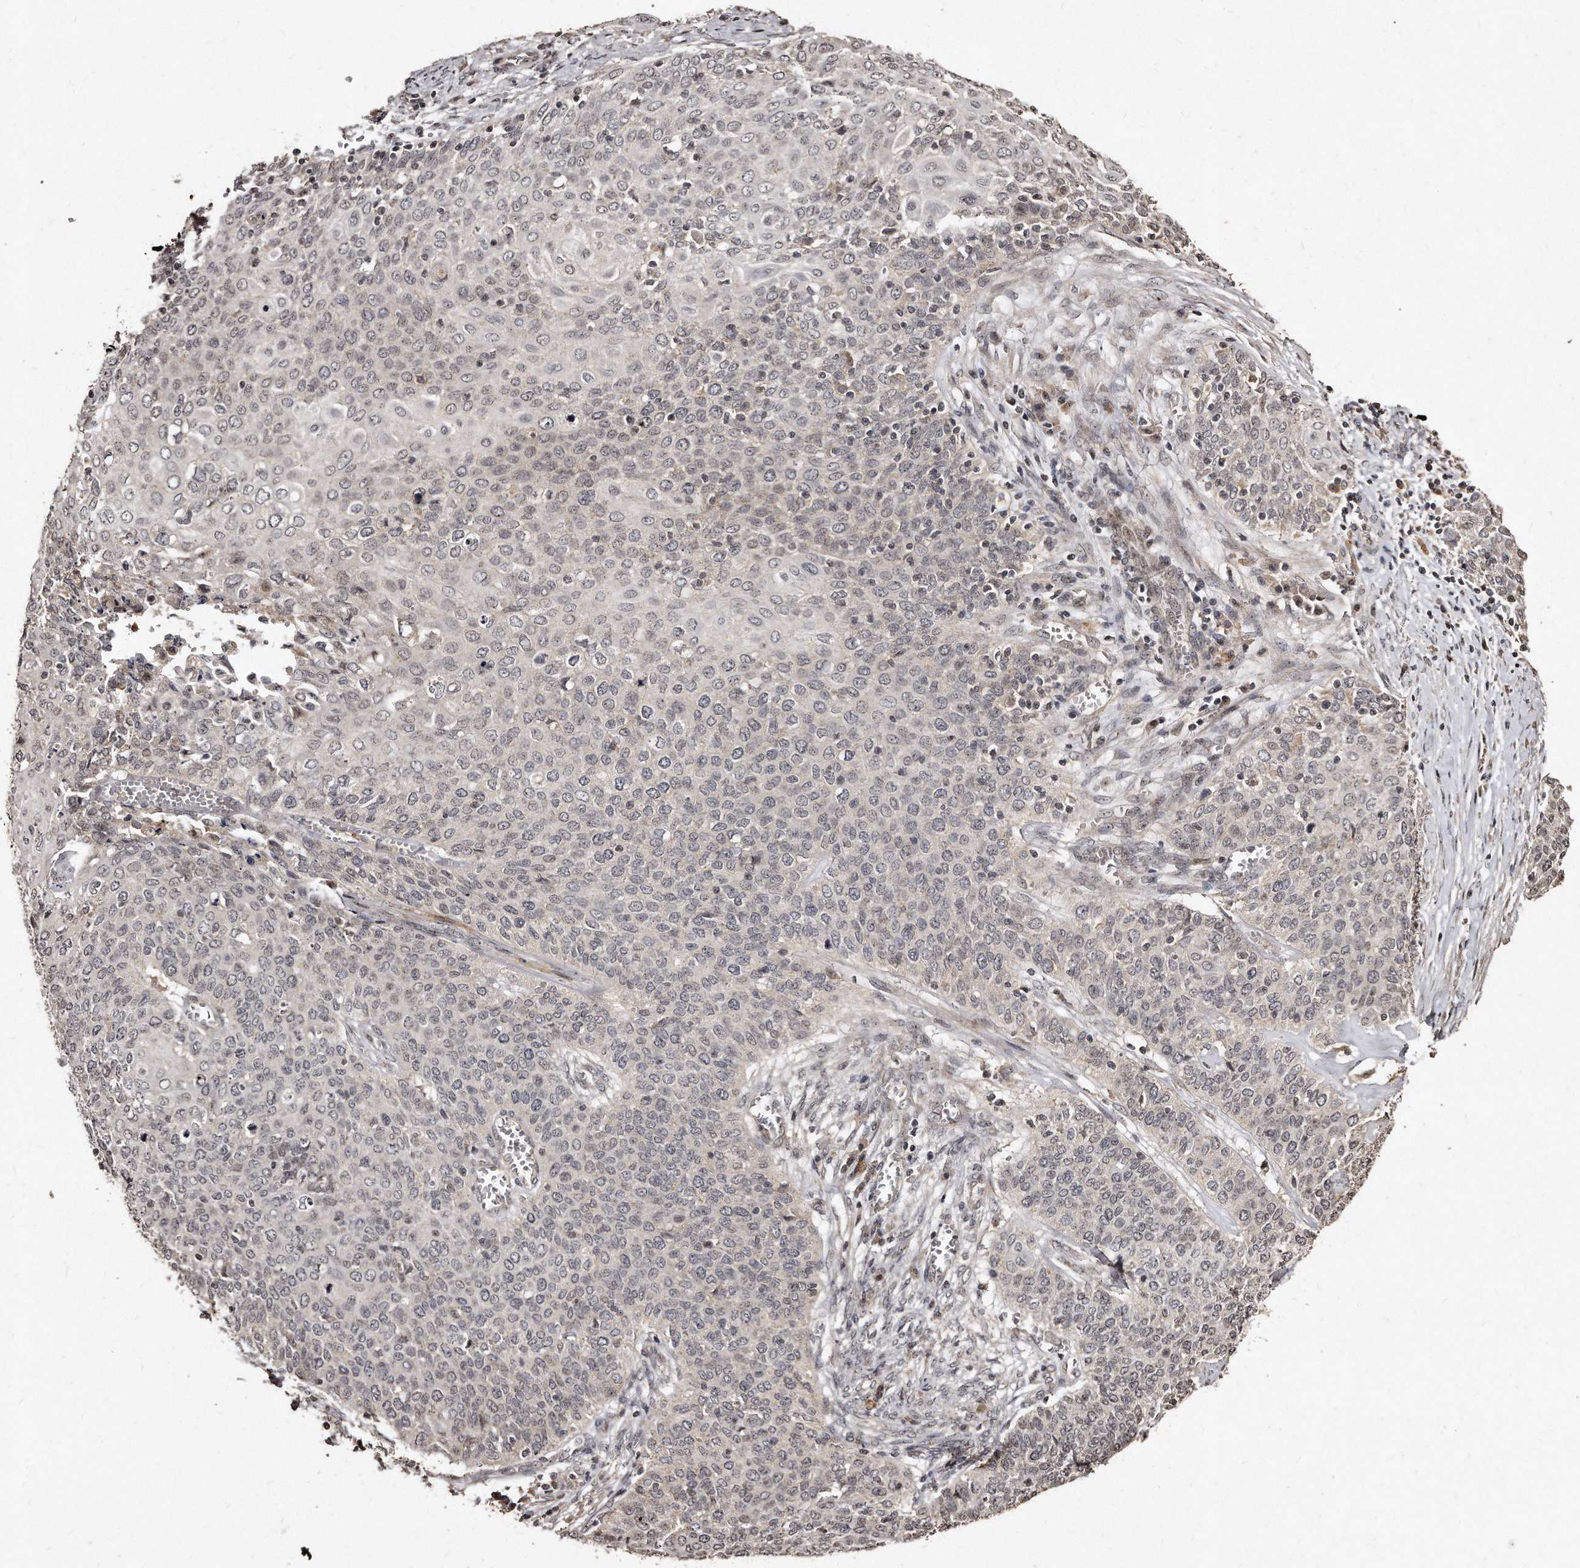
{"staining": {"intensity": "weak", "quantity": "<25%", "location": "nuclear"}, "tissue": "cervical cancer", "cell_type": "Tumor cells", "image_type": "cancer", "snomed": [{"axis": "morphology", "description": "Squamous cell carcinoma, NOS"}, {"axis": "topography", "description": "Cervix"}], "caption": "Cervical squamous cell carcinoma was stained to show a protein in brown. There is no significant staining in tumor cells. (Stains: DAB immunohistochemistry (IHC) with hematoxylin counter stain, Microscopy: brightfield microscopy at high magnification).", "gene": "TSHR", "patient": {"sex": "female", "age": 39}}